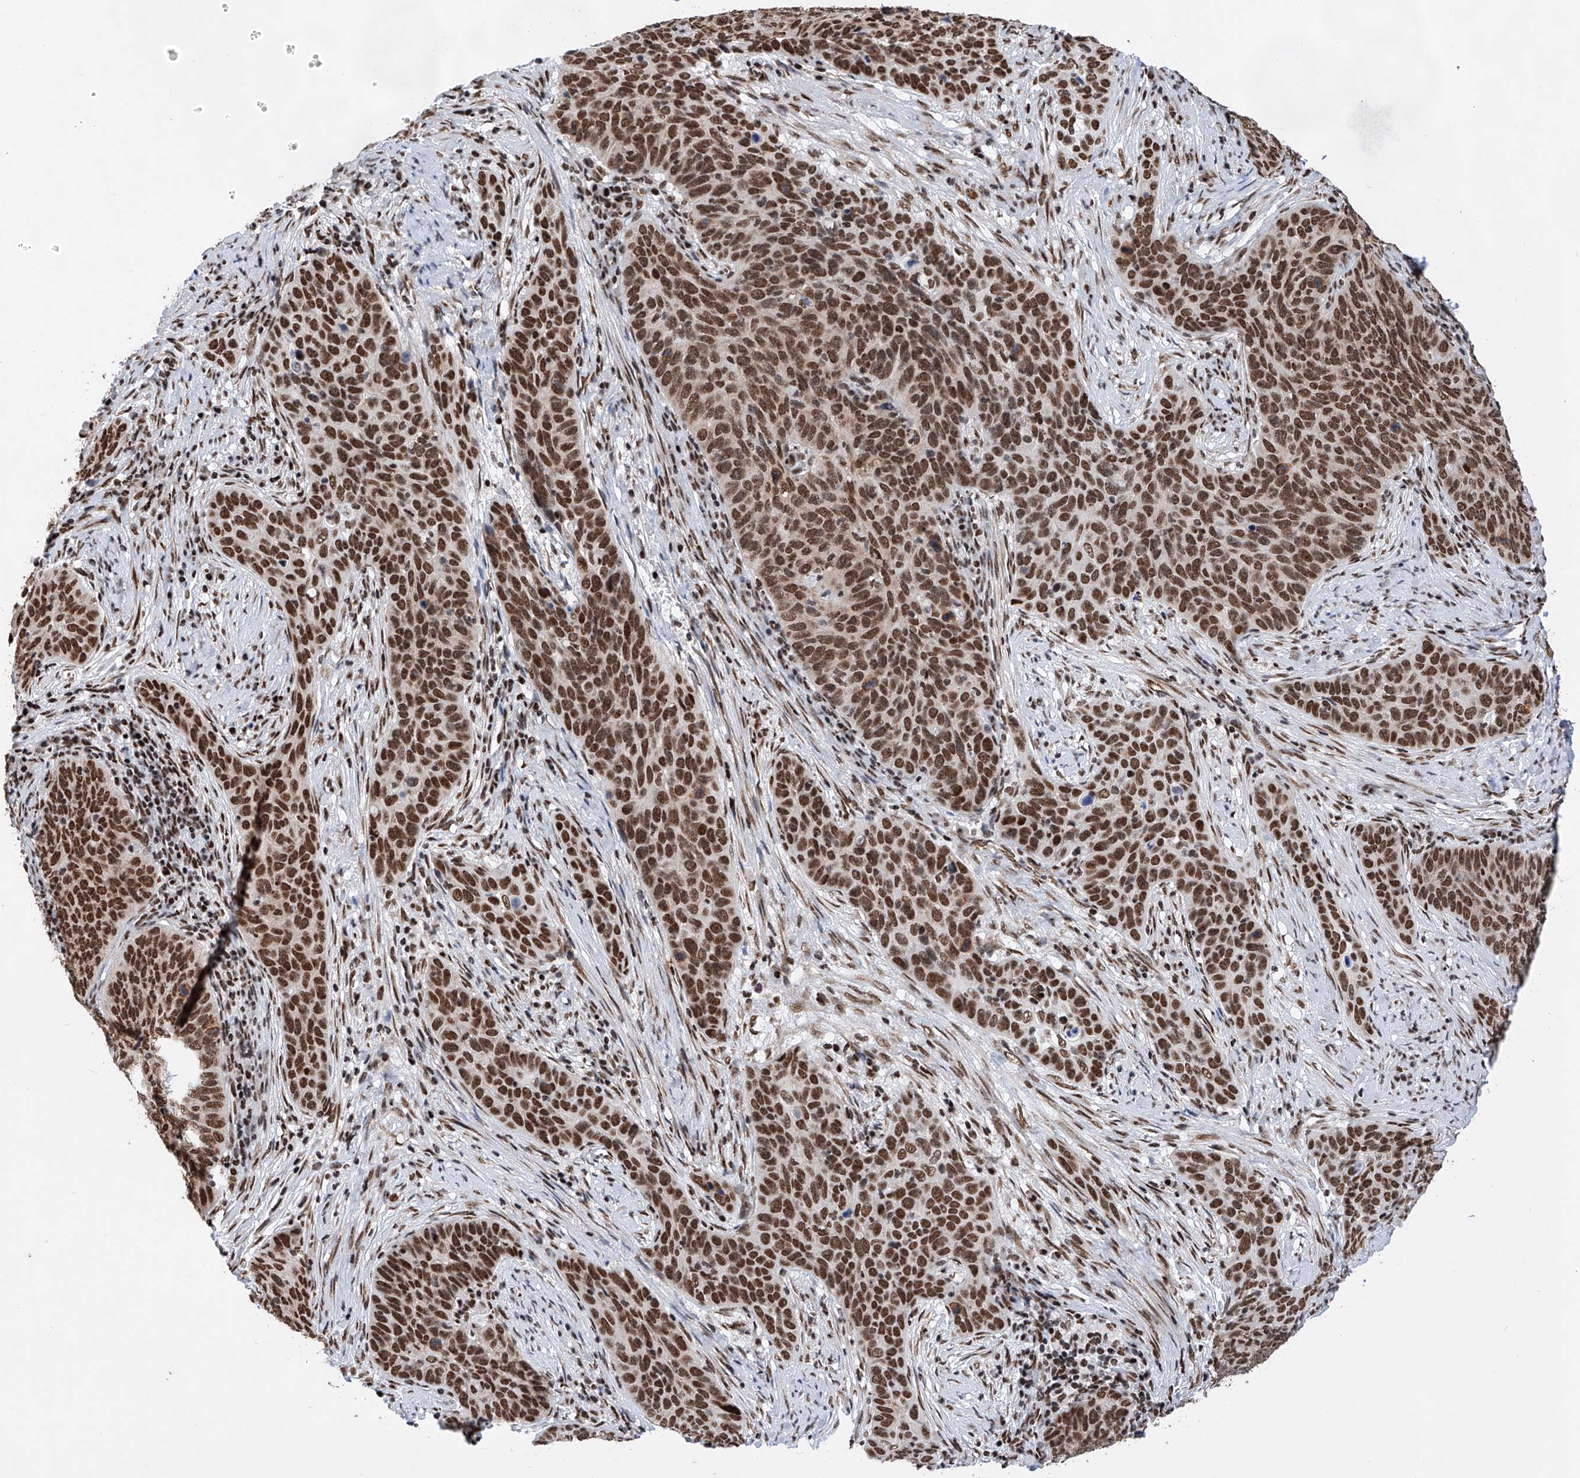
{"staining": {"intensity": "strong", "quantity": ">75%", "location": "nuclear"}, "tissue": "cervical cancer", "cell_type": "Tumor cells", "image_type": "cancer", "snomed": [{"axis": "morphology", "description": "Squamous cell carcinoma, NOS"}, {"axis": "topography", "description": "Cervix"}], "caption": "Immunohistochemical staining of human cervical cancer (squamous cell carcinoma) shows strong nuclear protein staining in about >75% of tumor cells.", "gene": "SRSF6", "patient": {"sex": "female", "age": 60}}